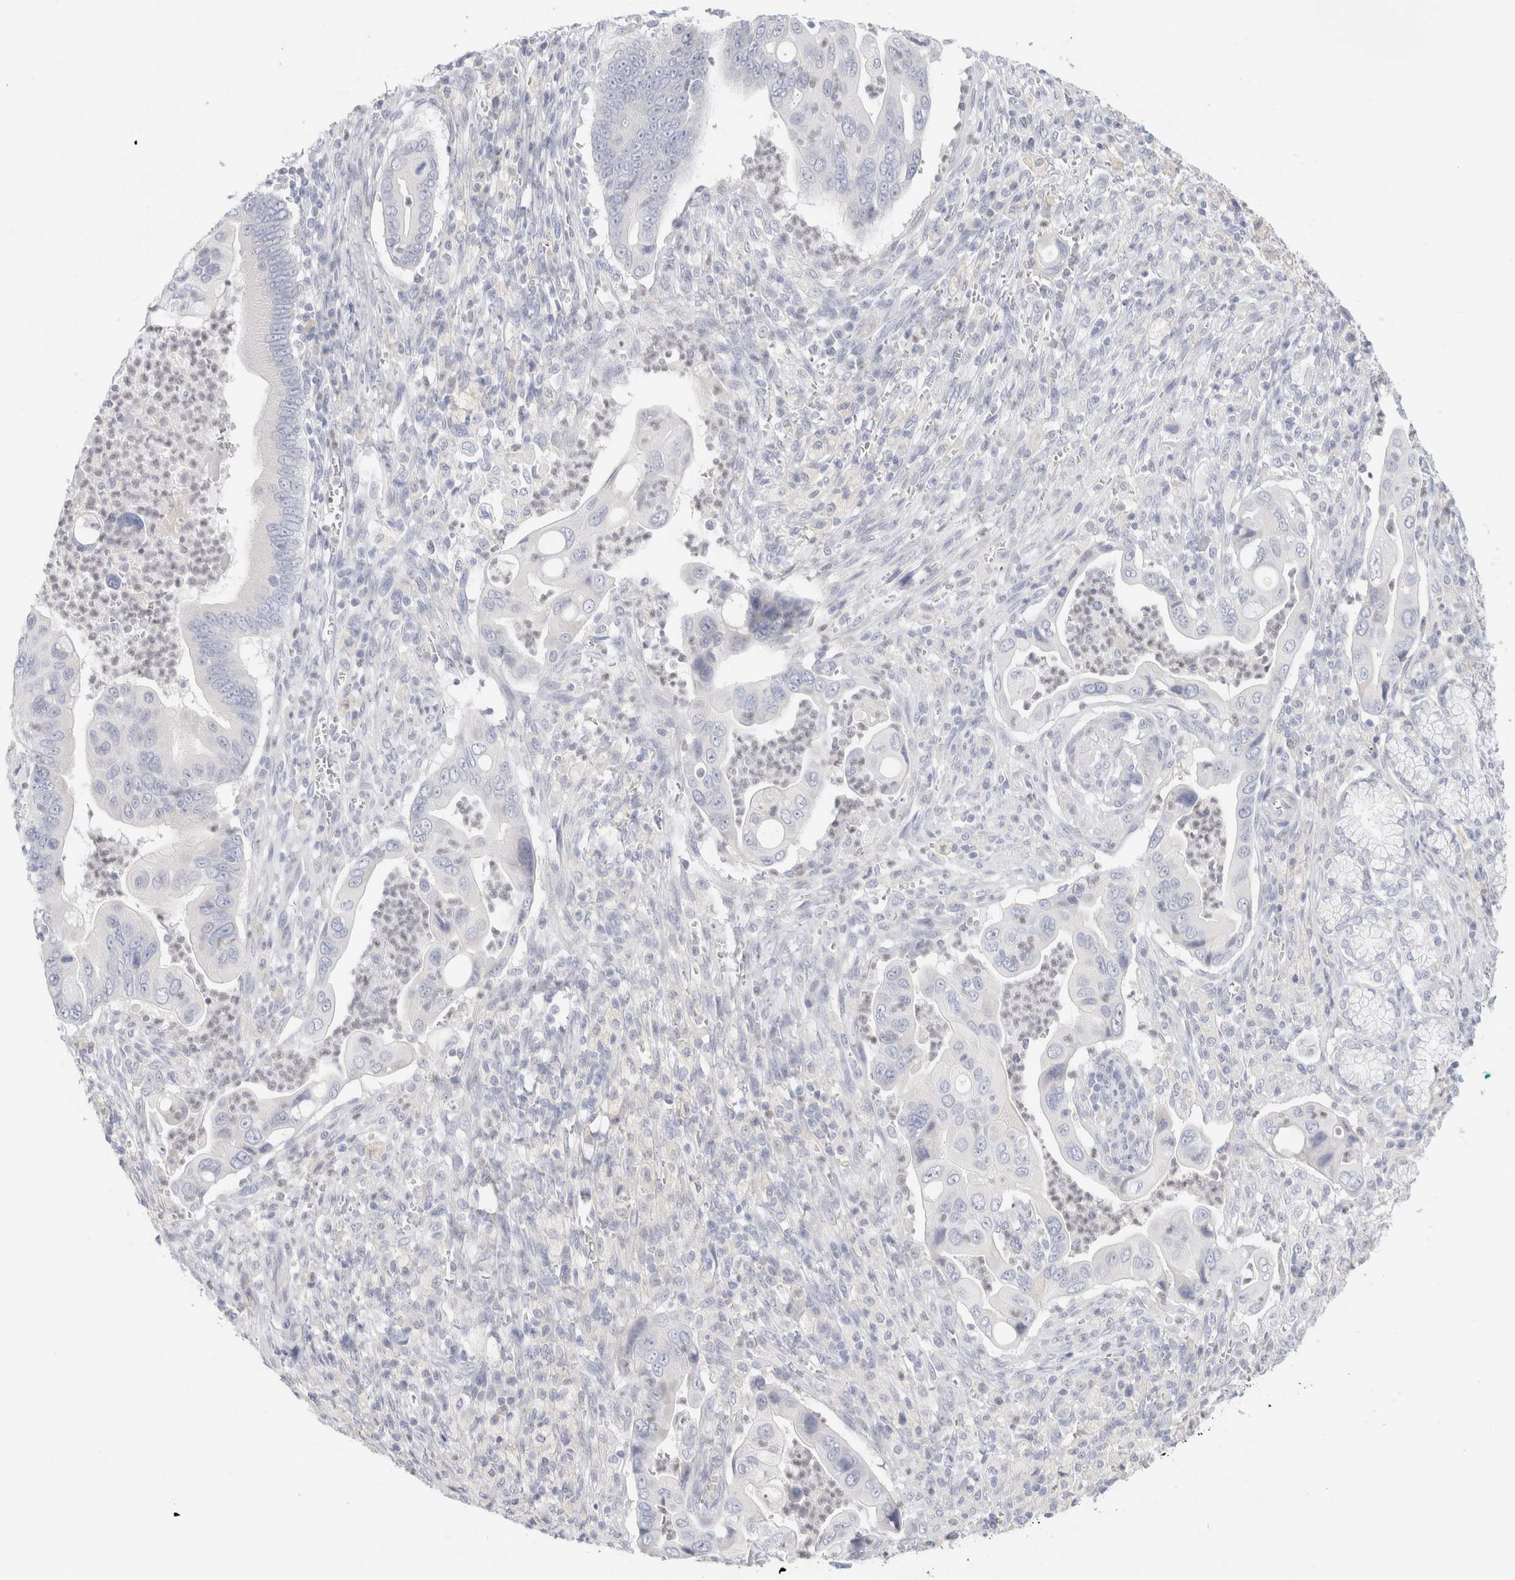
{"staining": {"intensity": "negative", "quantity": "none", "location": "none"}, "tissue": "pancreatic cancer", "cell_type": "Tumor cells", "image_type": "cancer", "snomed": [{"axis": "morphology", "description": "Adenocarcinoma, NOS"}, {"axis": "topography", "description": "Pancreas"}], "caption": "A photomicrograph of adenocarcinoma (pancreatic) stained for a protein displays no brown staining in tumor cells.", "gene": "ADAM30", "patient": {"sex": "male", "age": 78}}